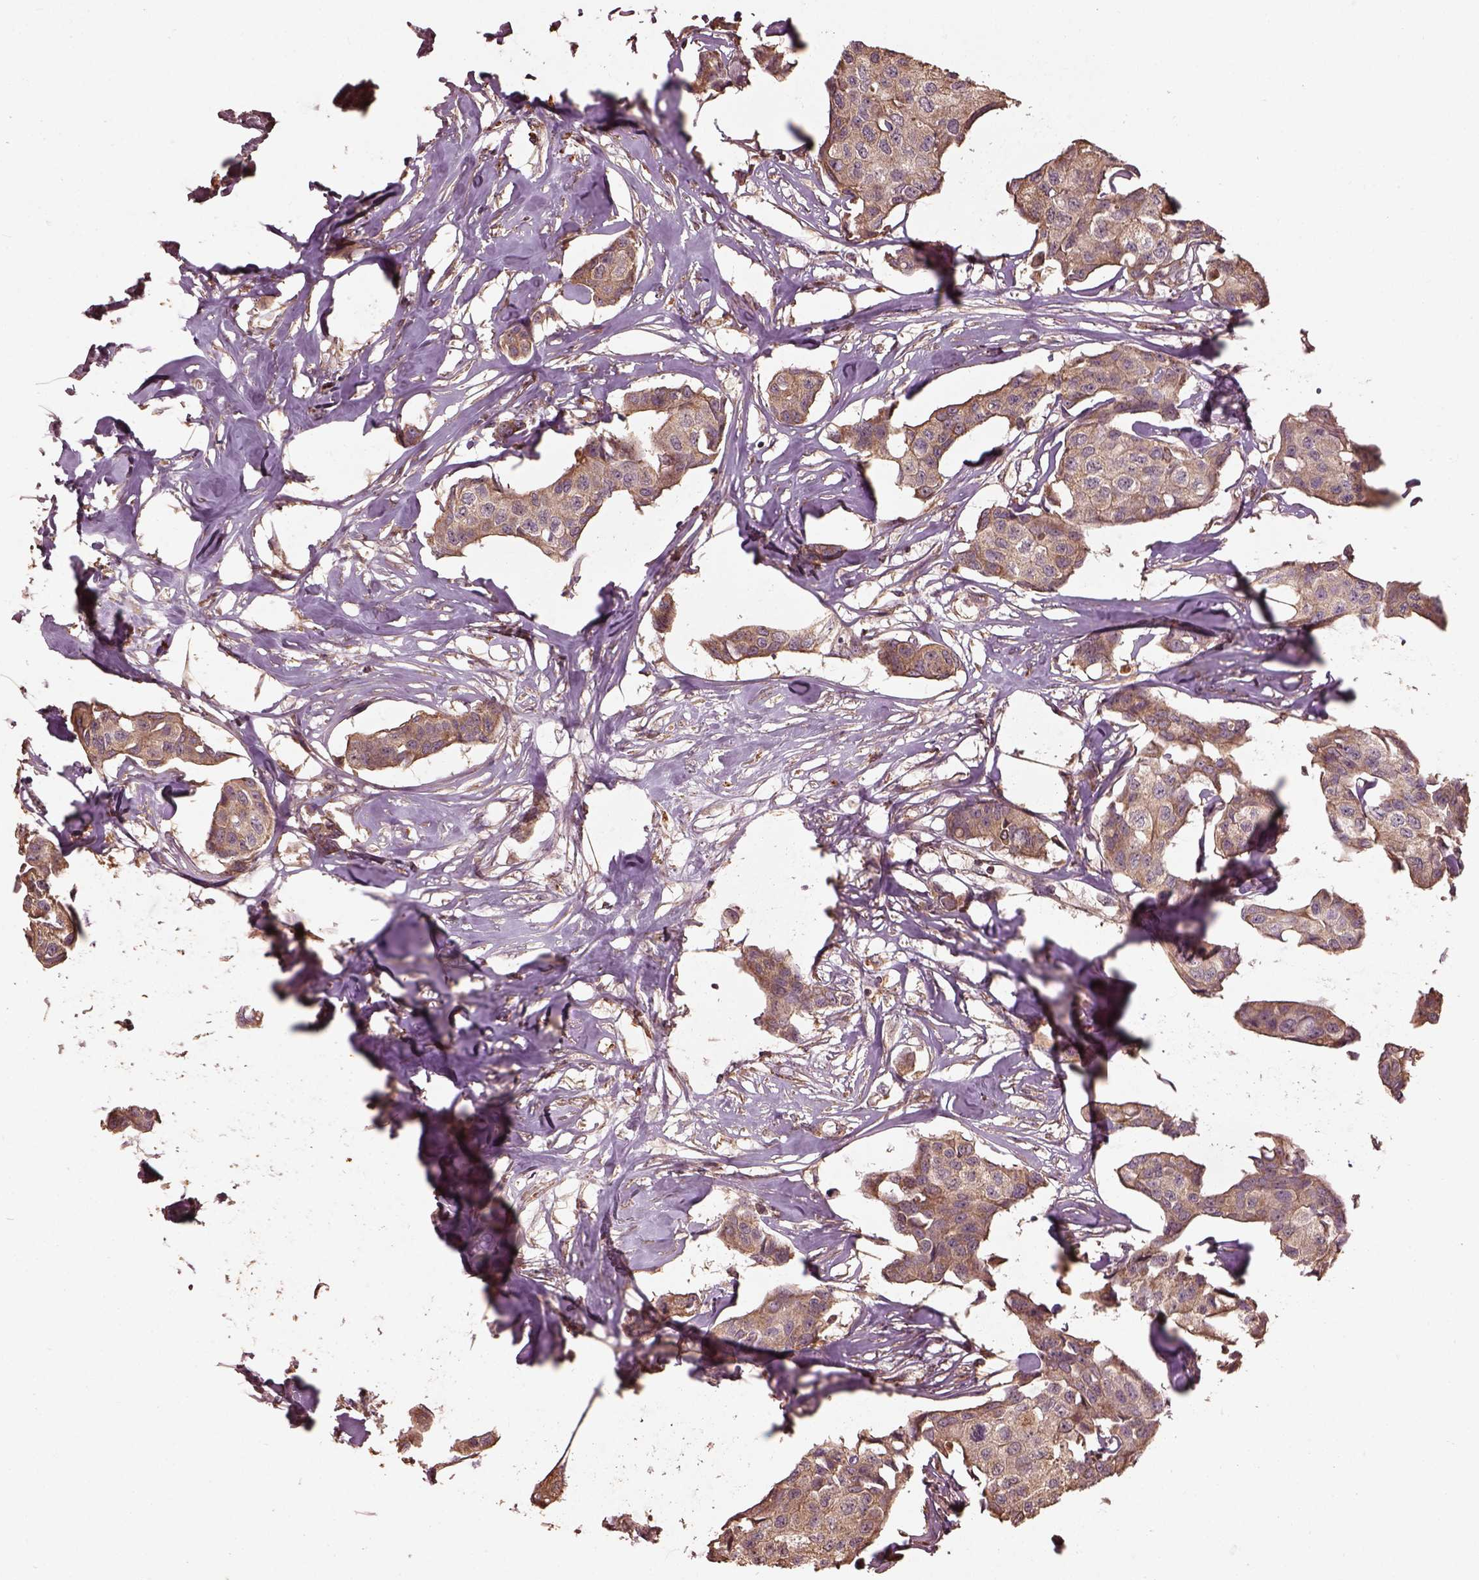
{"staining": {"intensity": "moderate", "quantity": ">75%", "location": "cytoplasmic/membranous"}, "tissue": "breast cancer", "cell_type": "Tumor cells", "image_type": "cancer", "snomed": [{"axis": "morphology", "description": "Duct carcinoma"}, {"axis": "topography", "description": "Breast"}], "caption": "An immunohistochemistry (IHC) histopathology image of tumor tissue is shown. Protein staining in brown highlights moderate cytoplasmic/membranous positivity in breast cancer within tumor cells.", "gene": "METTL4", "patient": {"sex": "female", "age": 80}}